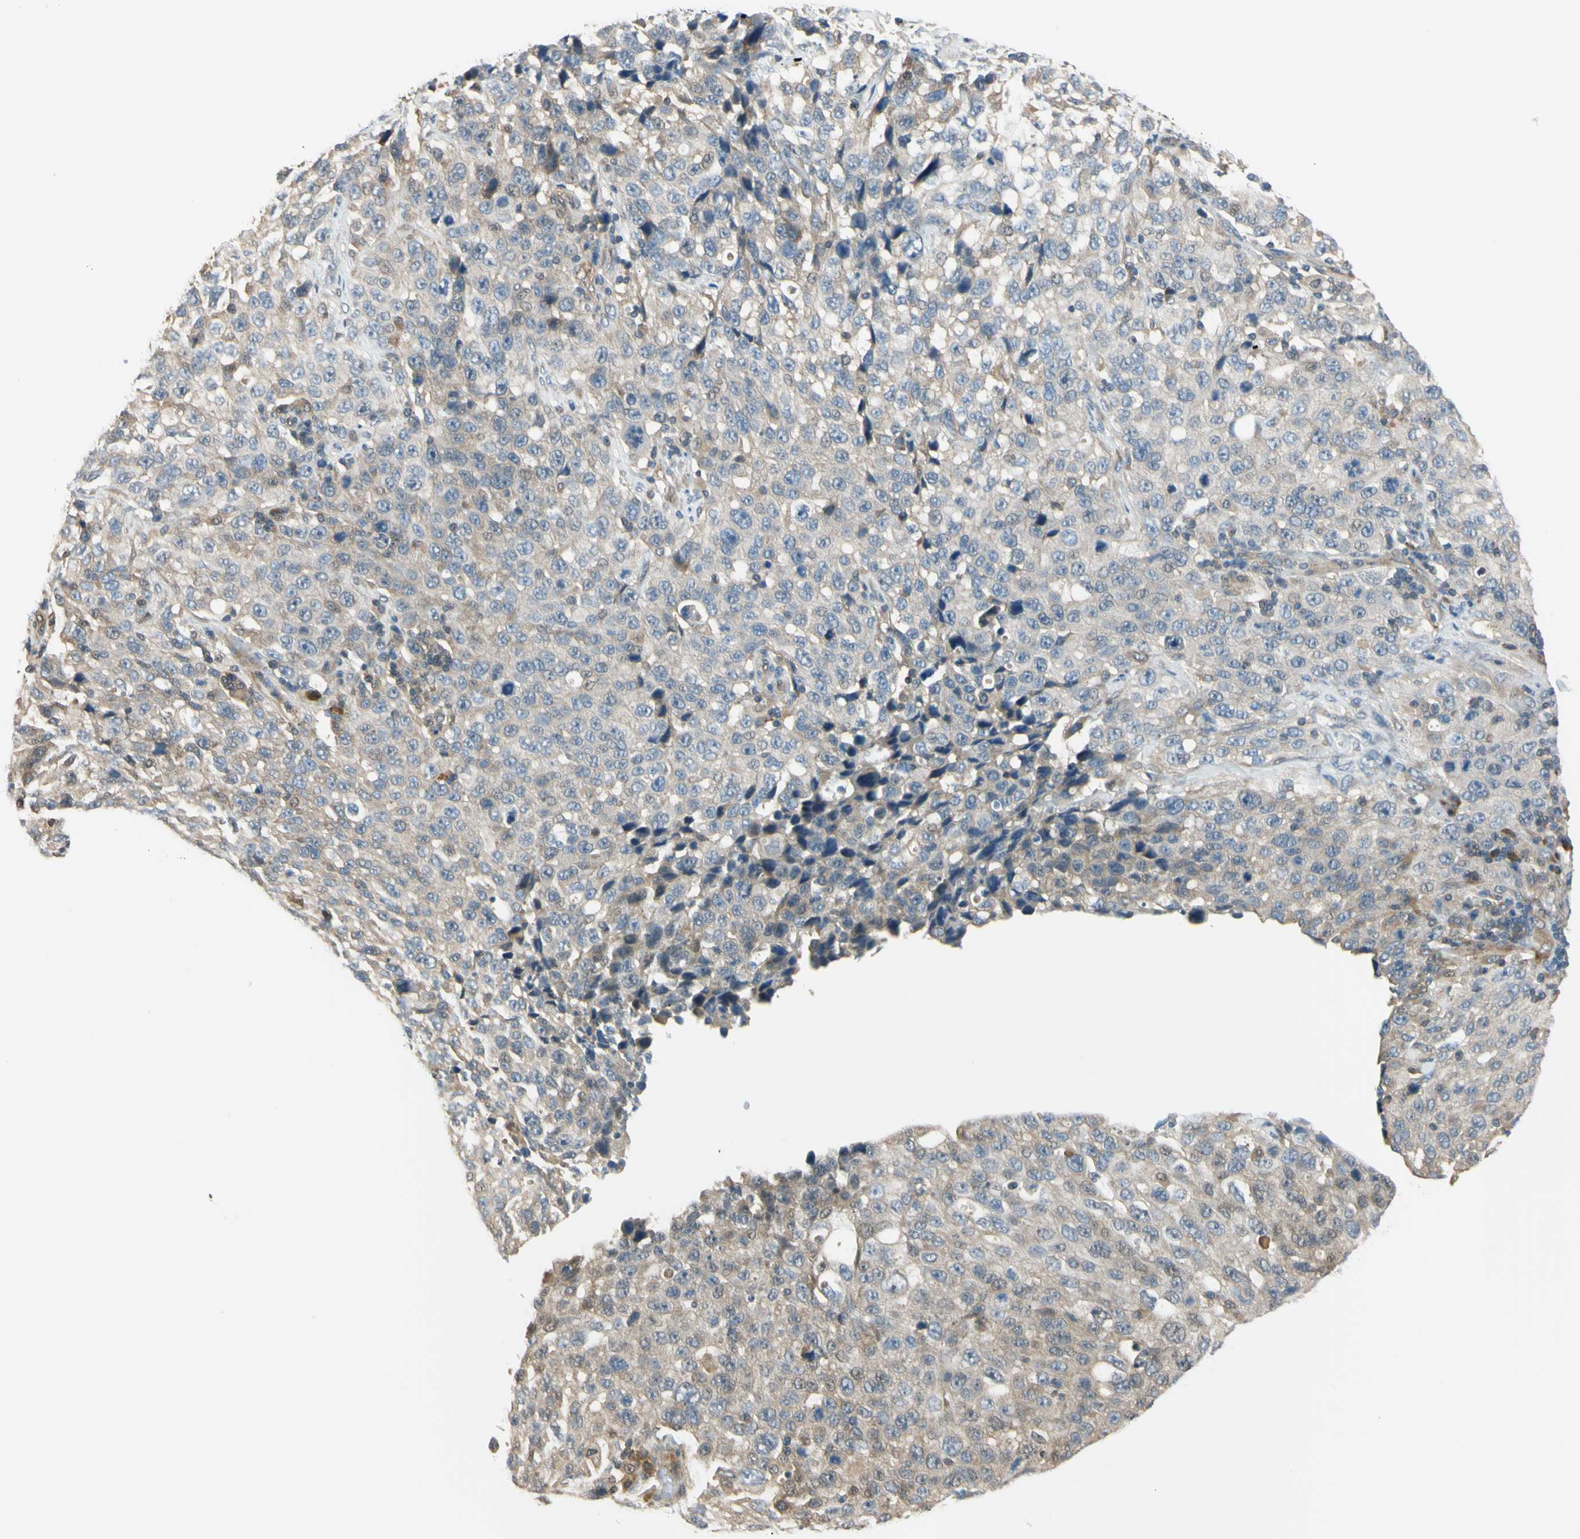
{"staining": {"intensity": "weak", "quantity": ">75%", "location": "cytoplasmic/membranous,nuclear"}, "tissue": "stomach cancer", "cell_type": "Tumor cells", "image_type": "cancer", "snomed": [{"axis": "morphology", "description": "Normal tissue, NOS"}, {"axis": "morphology", "description": "Adenocarcinoma, NOS"}, {"axis": "topography", "description": "Stomach"}], "caption": "About >75% of tumor cells in adenocarcinoma (stomach) demonstrate weak cytoplasmic/membranous and nuclear protein expression as visualized by brown immunohistochemical staining.", "gene": "RASGRF1", "patient": {"sex": "male", "age": 48}}